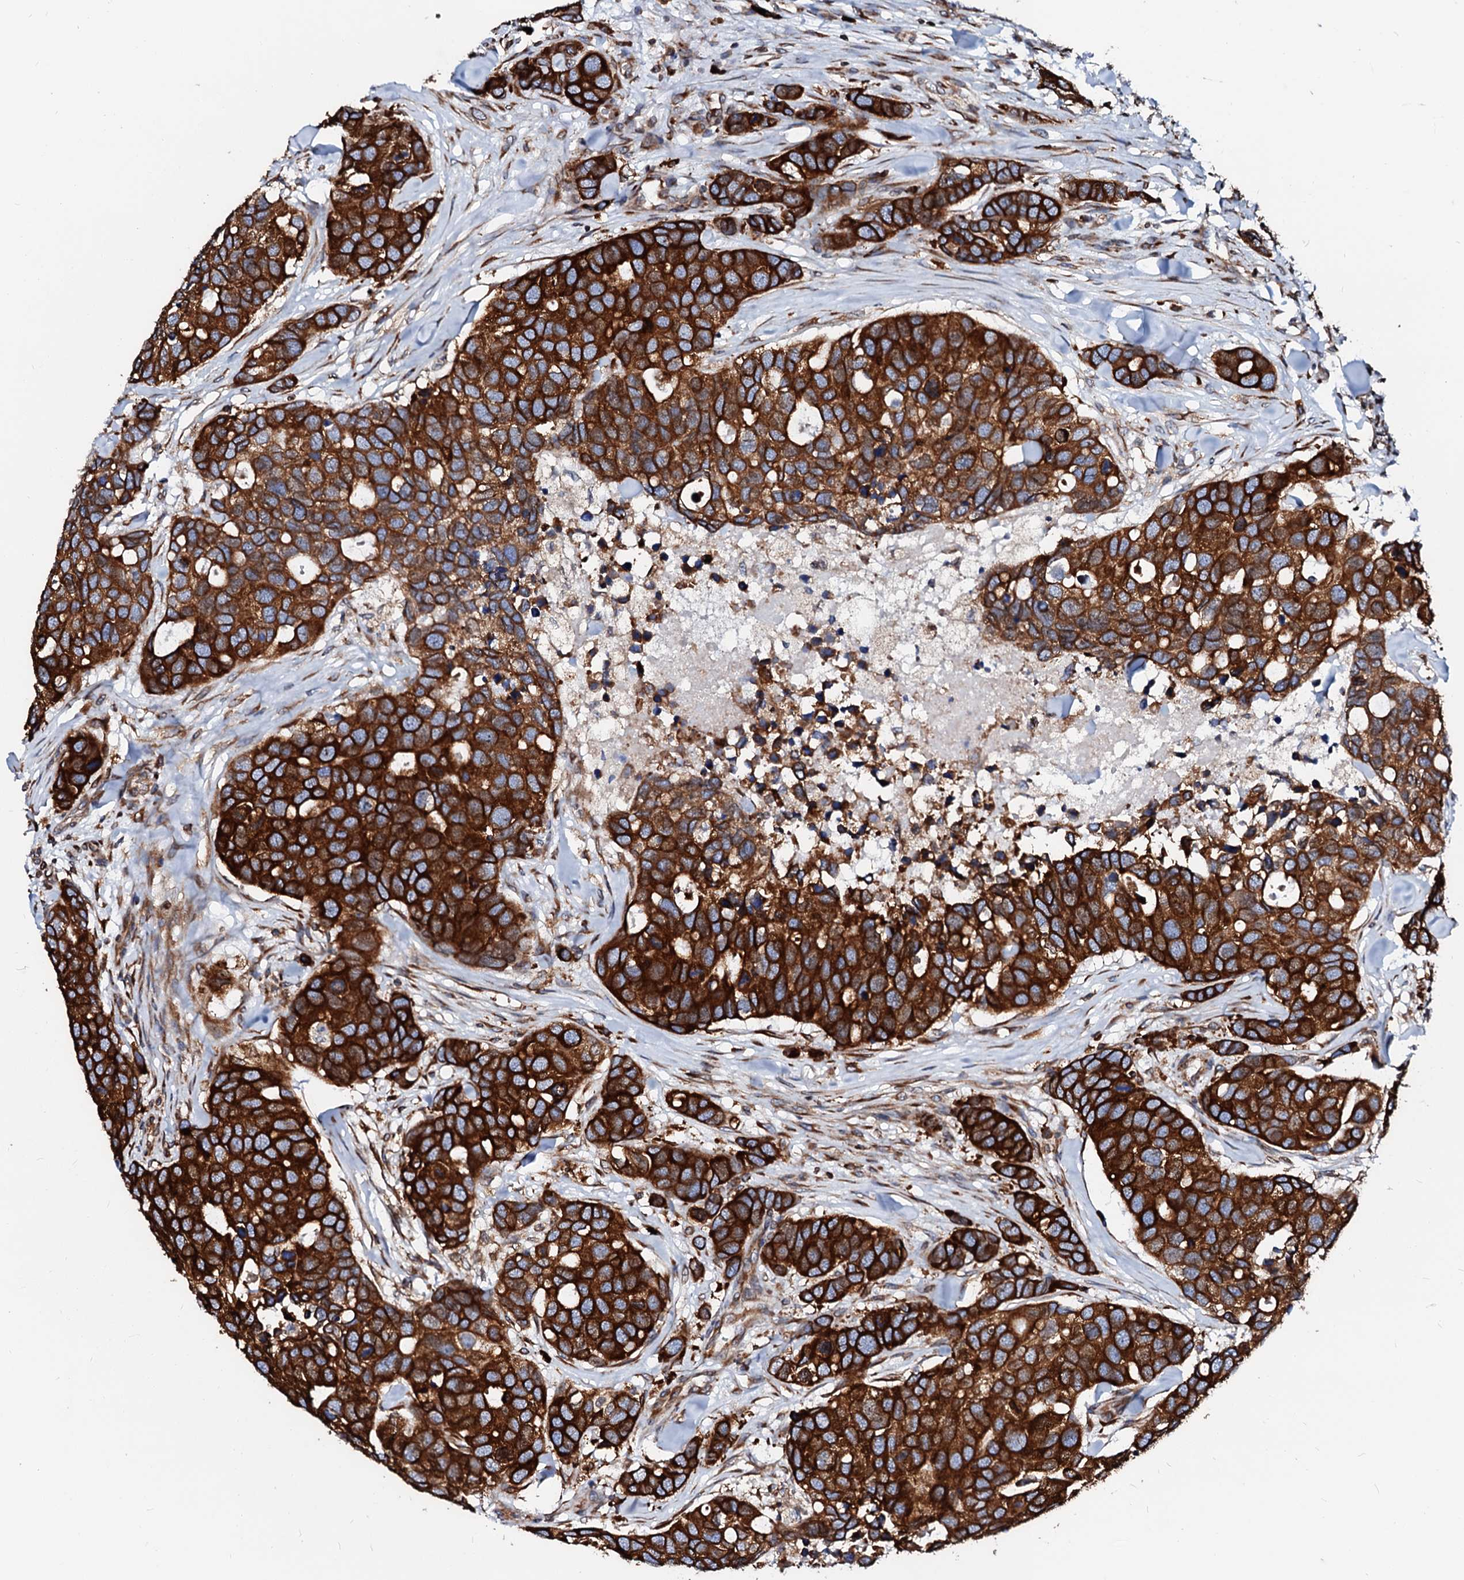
{"staining": {"intensity": "strong", "quantity": ">75%", "location": "cytoplasmic/membranous"}, "tissue": "breast cancer", "cell_type": "Tumor cells", "image_type": "cancer", "snomed": [{"axis": "morphology", "description": "Duct carcinoma"}, {"axis": "topography", "description": "Breast"}], "caption": "High-power microscopy captured an immunohistochemistry photomicrograph of breast infiltrating ductal carcinoma, revealing strong cytoplasmic/membranous staining in approximately >75% of tumor cells.", "gene": "DERL1", "patient": {"sex": "female", "age": 83}}